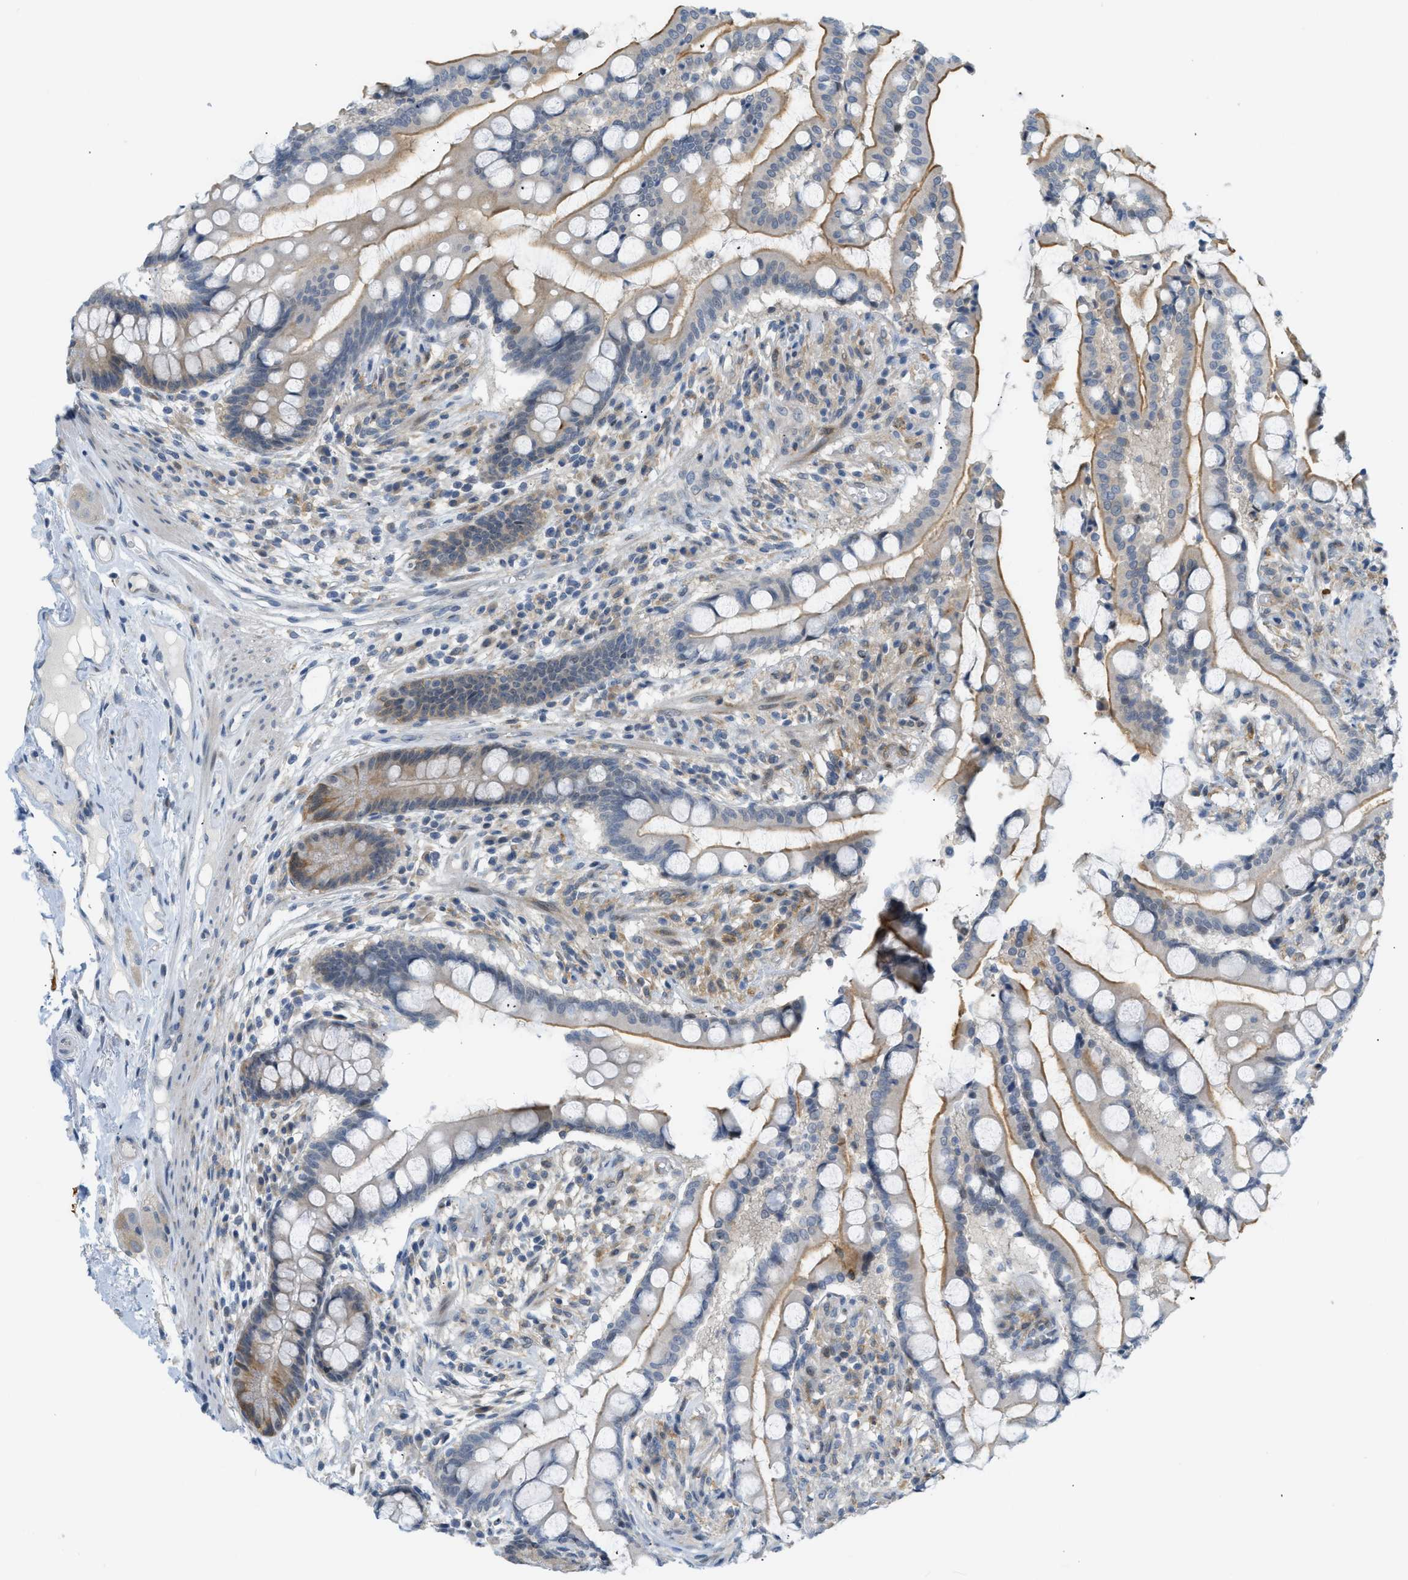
{"staining": {"intensity": "negative", "quantity": "none", "location": "none"}, "tissue": "colon", "cell_type": "Endothelial cells", "image_type": "normal", "snomed": [{"axis": "morphology", "description": "Normal tissue, NOS"}, {"axis": "topography", "description": "Colon"}], "caption": "Immunohistochemistry (IHC) image of normal colon: colon stained with DAB (3,3'-diaminobenzidine) exhibits no significant protein staining in endothelial cells. (Immunohistochemistry, brightfield microscopy, high magnification).", "gene": "ZNF408", "patient": {"sex": "male", "age": 73}}